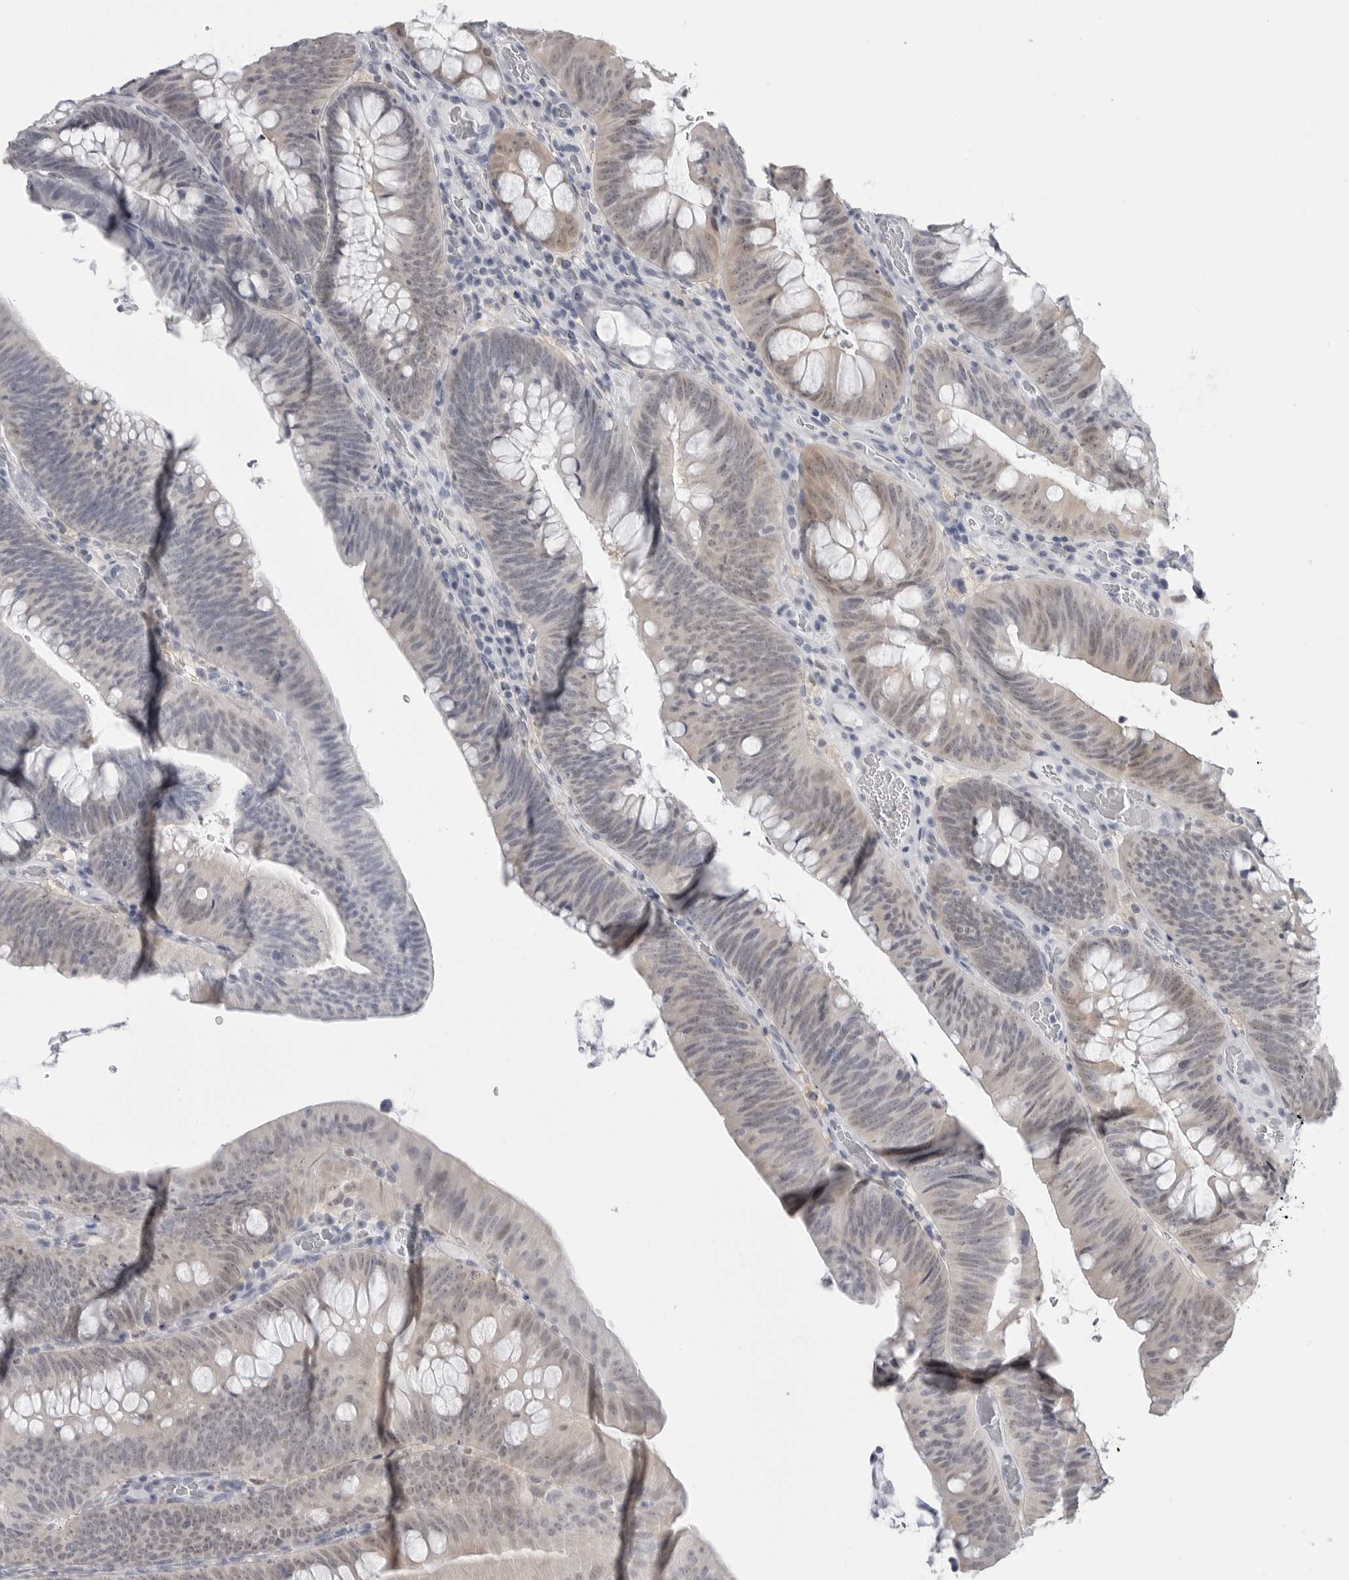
{"staining": {"intensity": "weak", "quantity": "<25%", "location": "cytoplasmic/membranous"}, "tissue": "colorectal cancer", "cell_type": "Tumor cells", "image_type": "cancer", "snomed": [{"axis": "morphology", "description": "Normal tissue, NOS"}, {"axis": "topography", "description": "Colon"}], "caption": "An IHC histopathology image of colorectal cancer is shown. There is no staining in tumor cells of colorectal cancer.", "gene": "PNPO", "patient": {"sex": "female", "age": 82}}